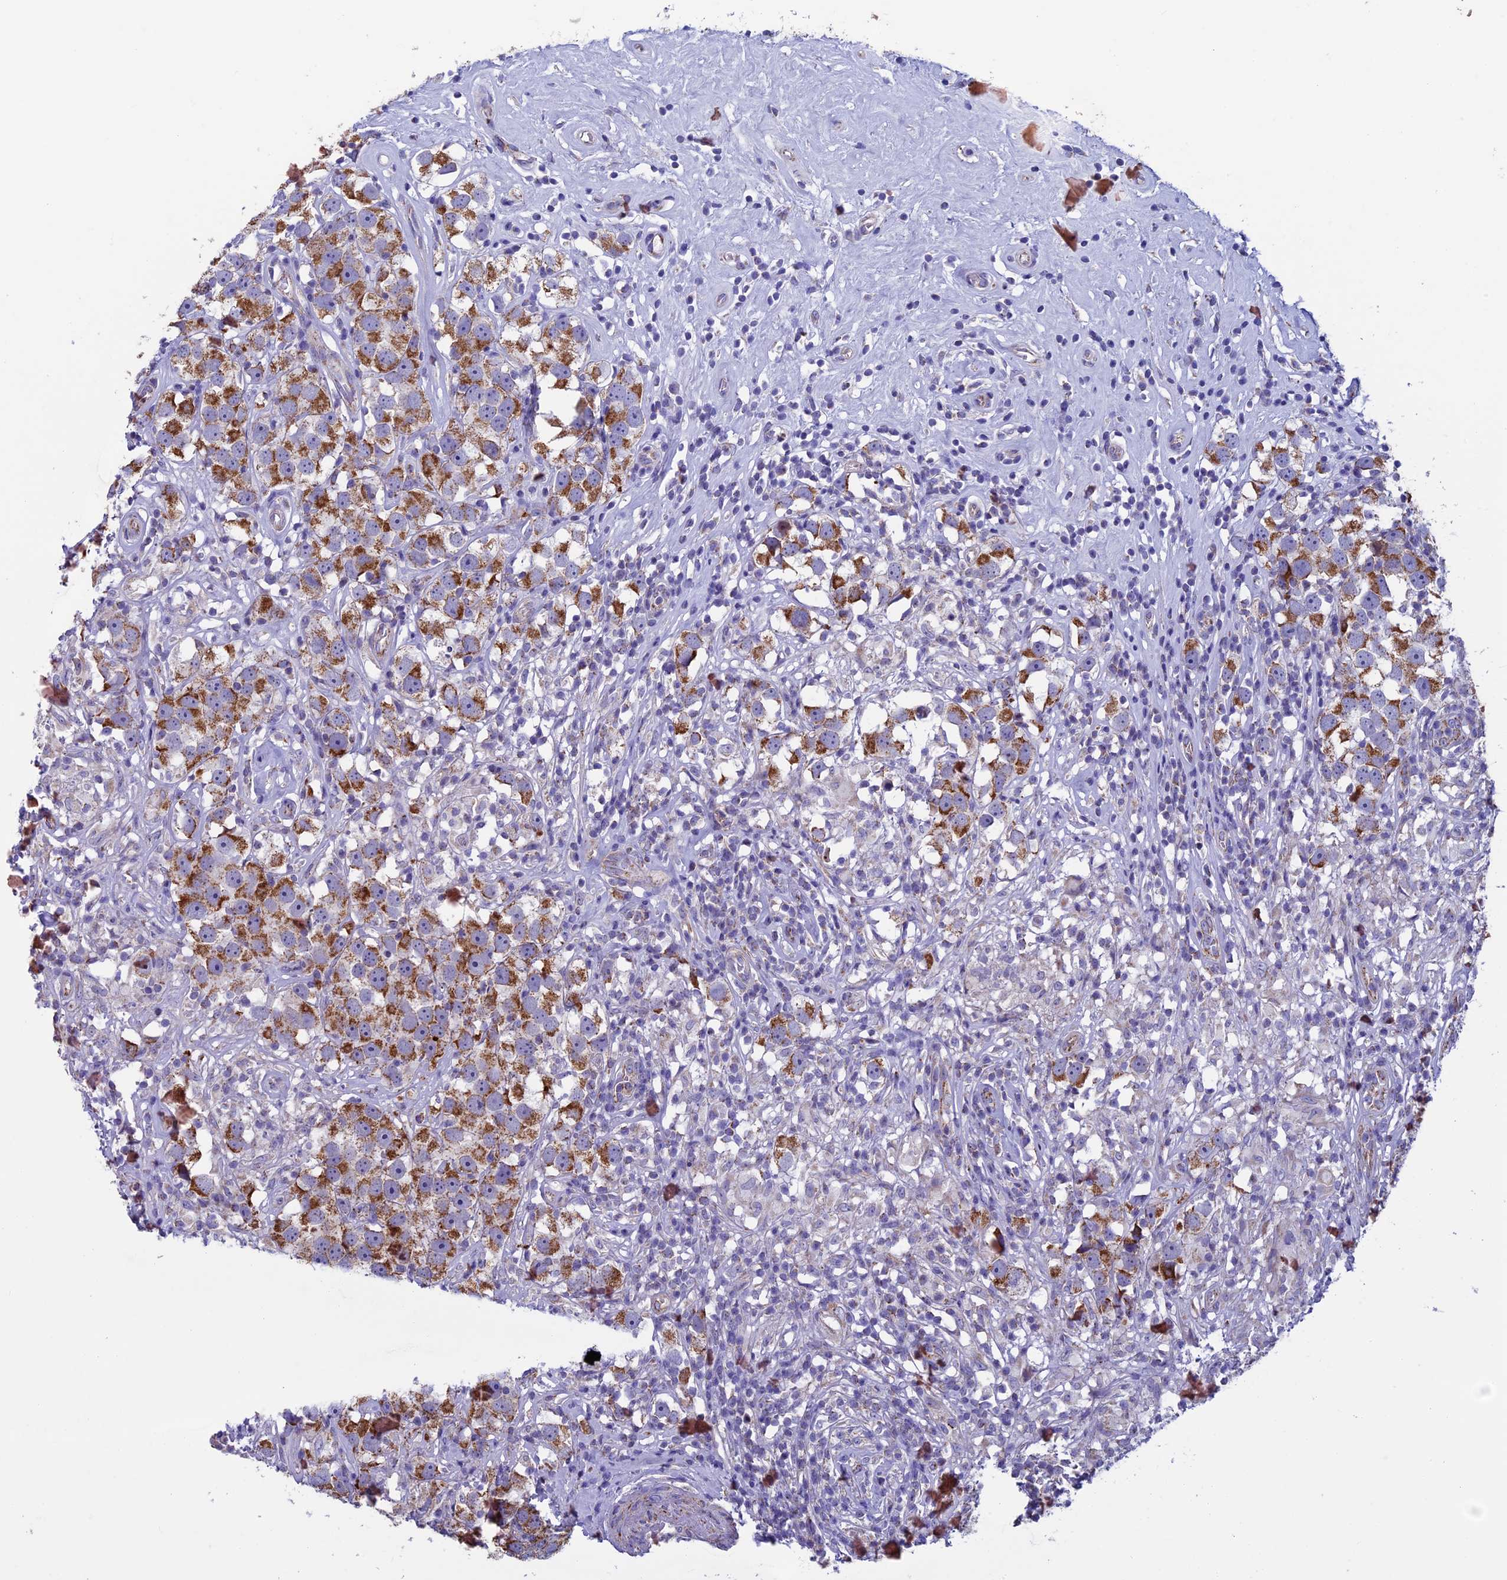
{"staining": {"intensity": "moderate", "quantity": ">75%", "location": "cytoplasmic/membranous"}, "tissue": "testis cancer", "cell_type": "Tumor cells", "image_type": "cancer", "snomed": [{"axis": "morphology", "description": "Seminoma, NOS"}, {"axis": "topography", "description": "Testis"}], "caption": "A photomicrograph of human testis cancer stained for a protein shows moderate cytoplasmic/membranous brown staining in tumor cells.", "gene": "MFSD12", "patient": {"sex": "male", "age": 49}}